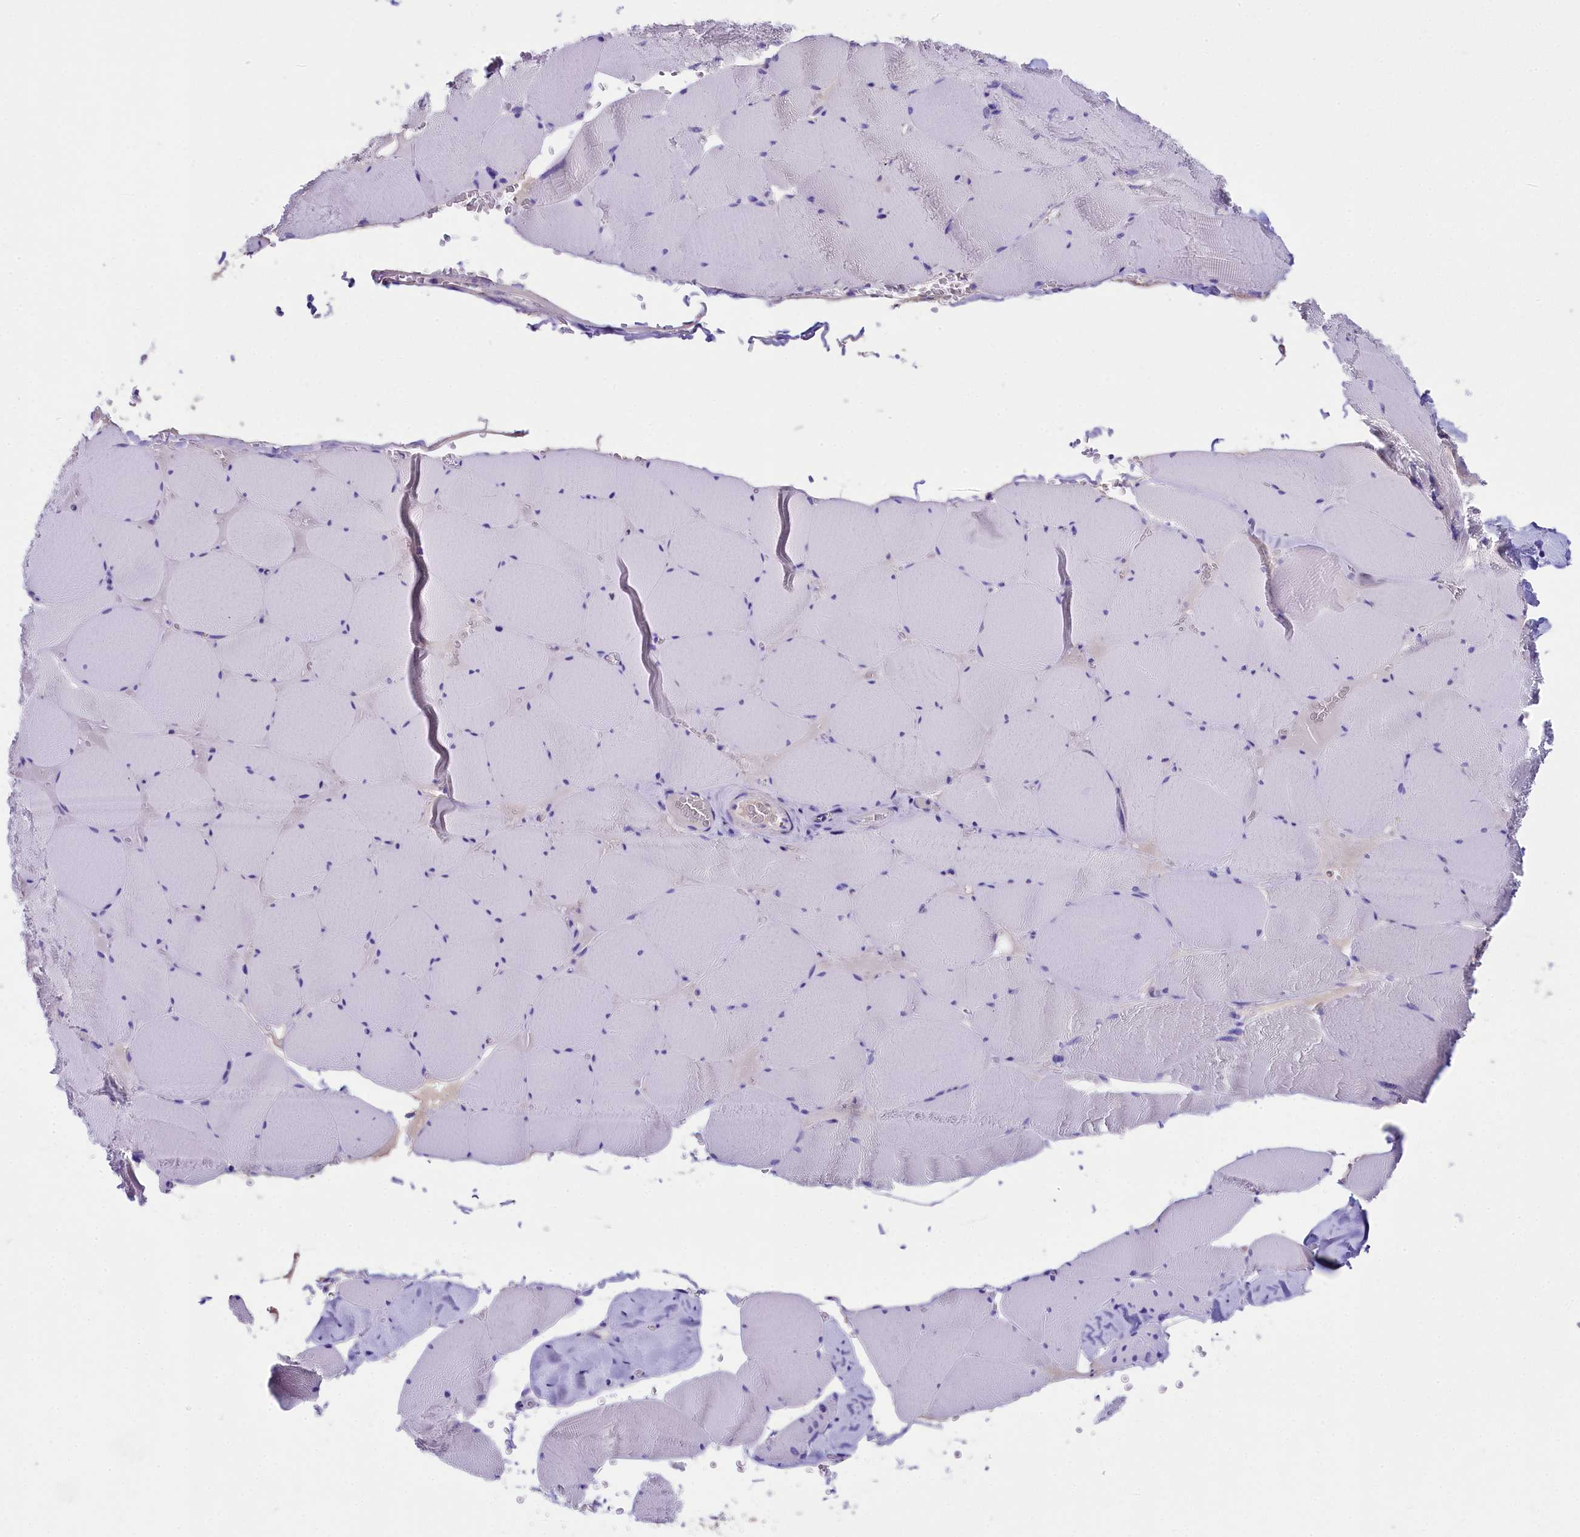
{"staining": {"intensity": "negative", "quantity": "none", "location": "none"}, "tissue": "skeletal muscle", "cell_type": "Myocytes", "image_type": "normal", "snomed": [{"axis": "morphology", "description": "Normal tissue, NOS"}, {"axis": "topography", "description": "Skeletal muscle"}, {"axis": "topography", "description": "Head-Neck"}], "caption": "This is a histopathology image of immunohistochemistry staining of unremarkable skeletal muscle, which shows no positivity in myocytes.", "gene": "SKIDA1", "patient": {"sex": "male", "age": 66}}